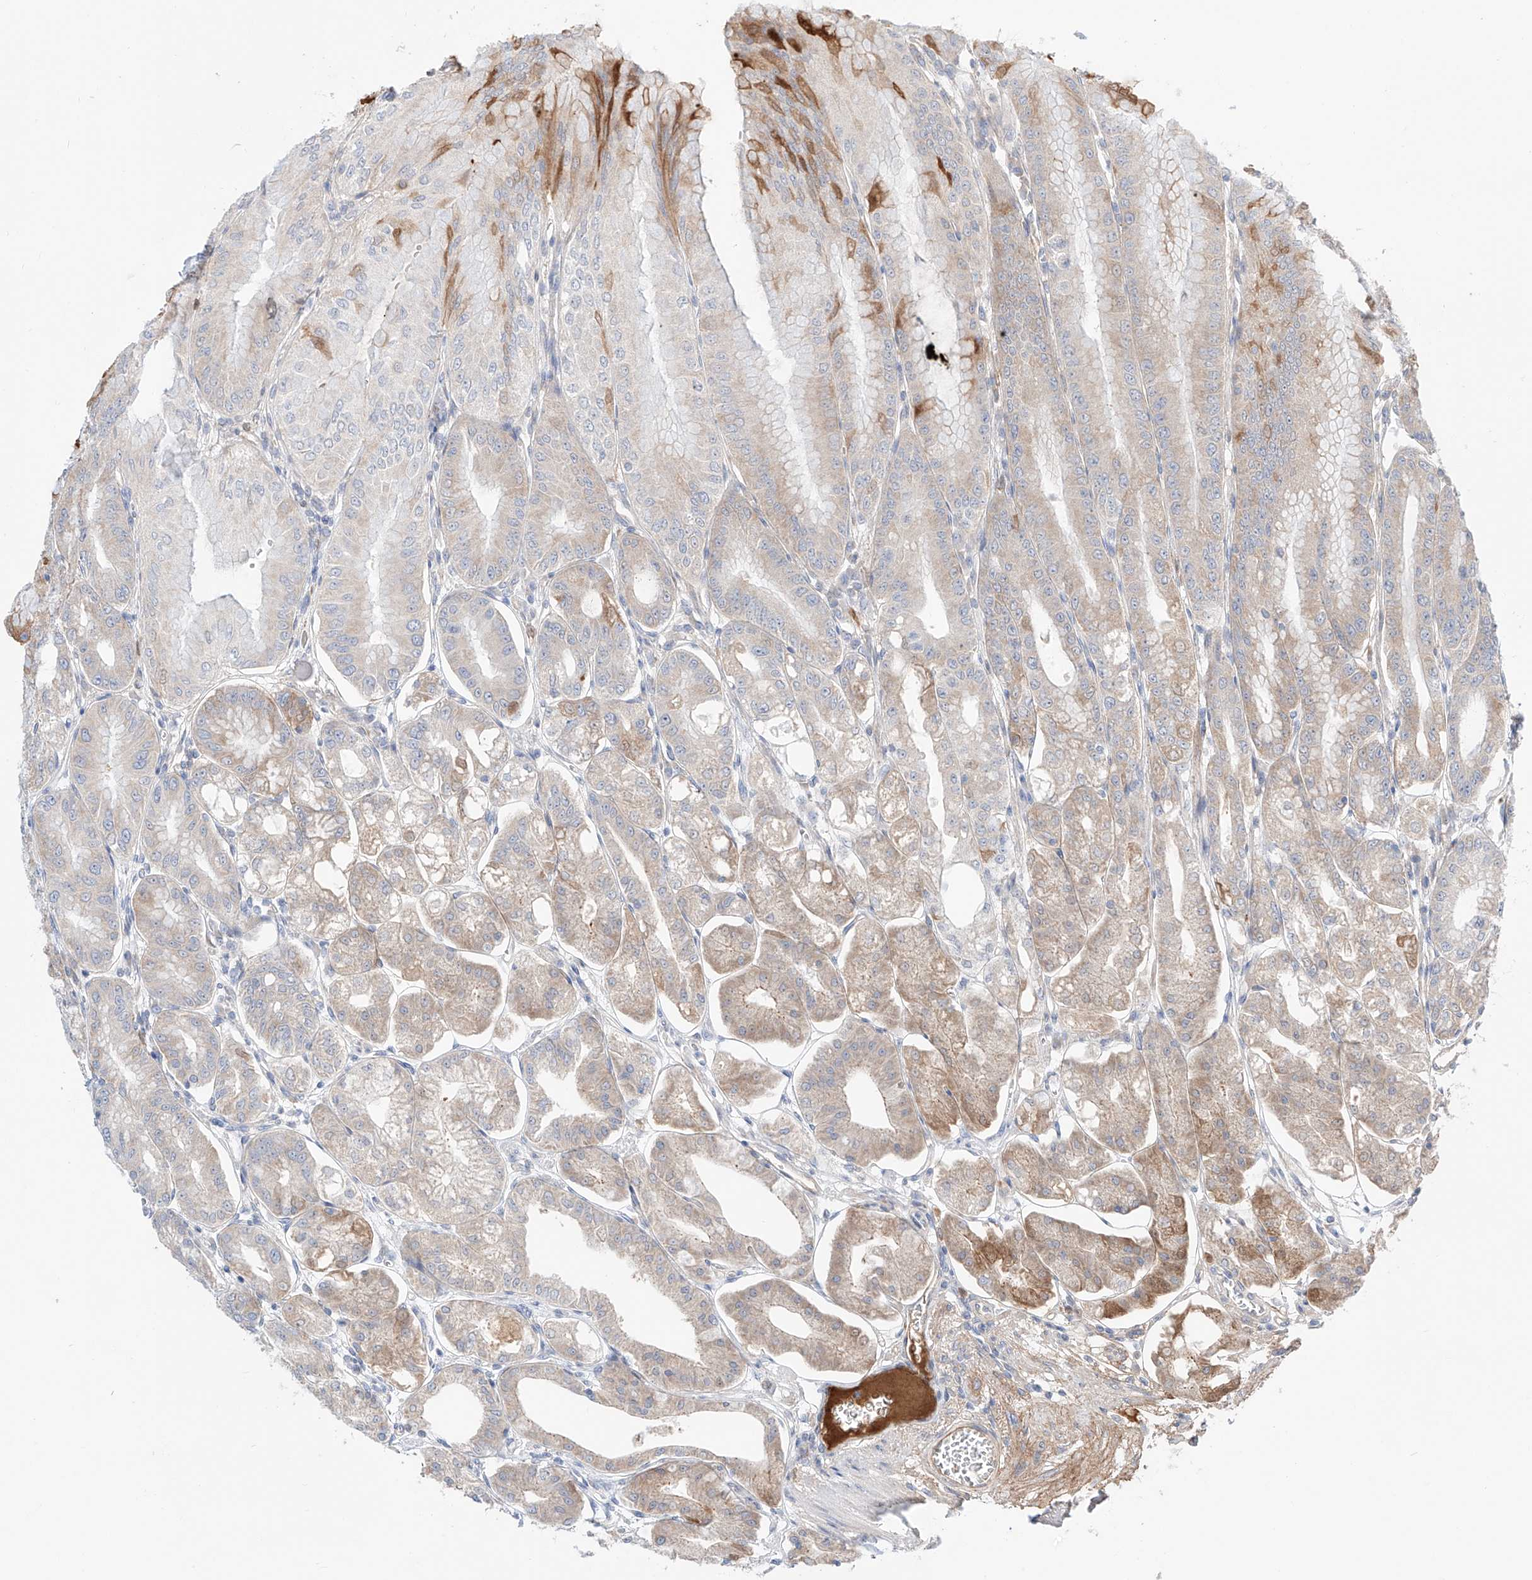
{"staining": {"intensity": "moderate", "quantity": "25%-75%", "location": "cytoplasmic/membranous"}, "tissue": "stomach", "cell_type": "Glandular cells", "image_type": "normal", "snomed": [{"axis": "morphology", "description": "Normal tissue, NOS"}, {"axis": "topography", "description": "Stomach, lower"}], "caption": "Benign stomach displays moderate cytoplasmic/membranous expression in about 25%-75% of glandular cells, visualized by immunohistochemistry.", "gene": "PGGT1B", "patient": {"sex": "male", "age": 71}}